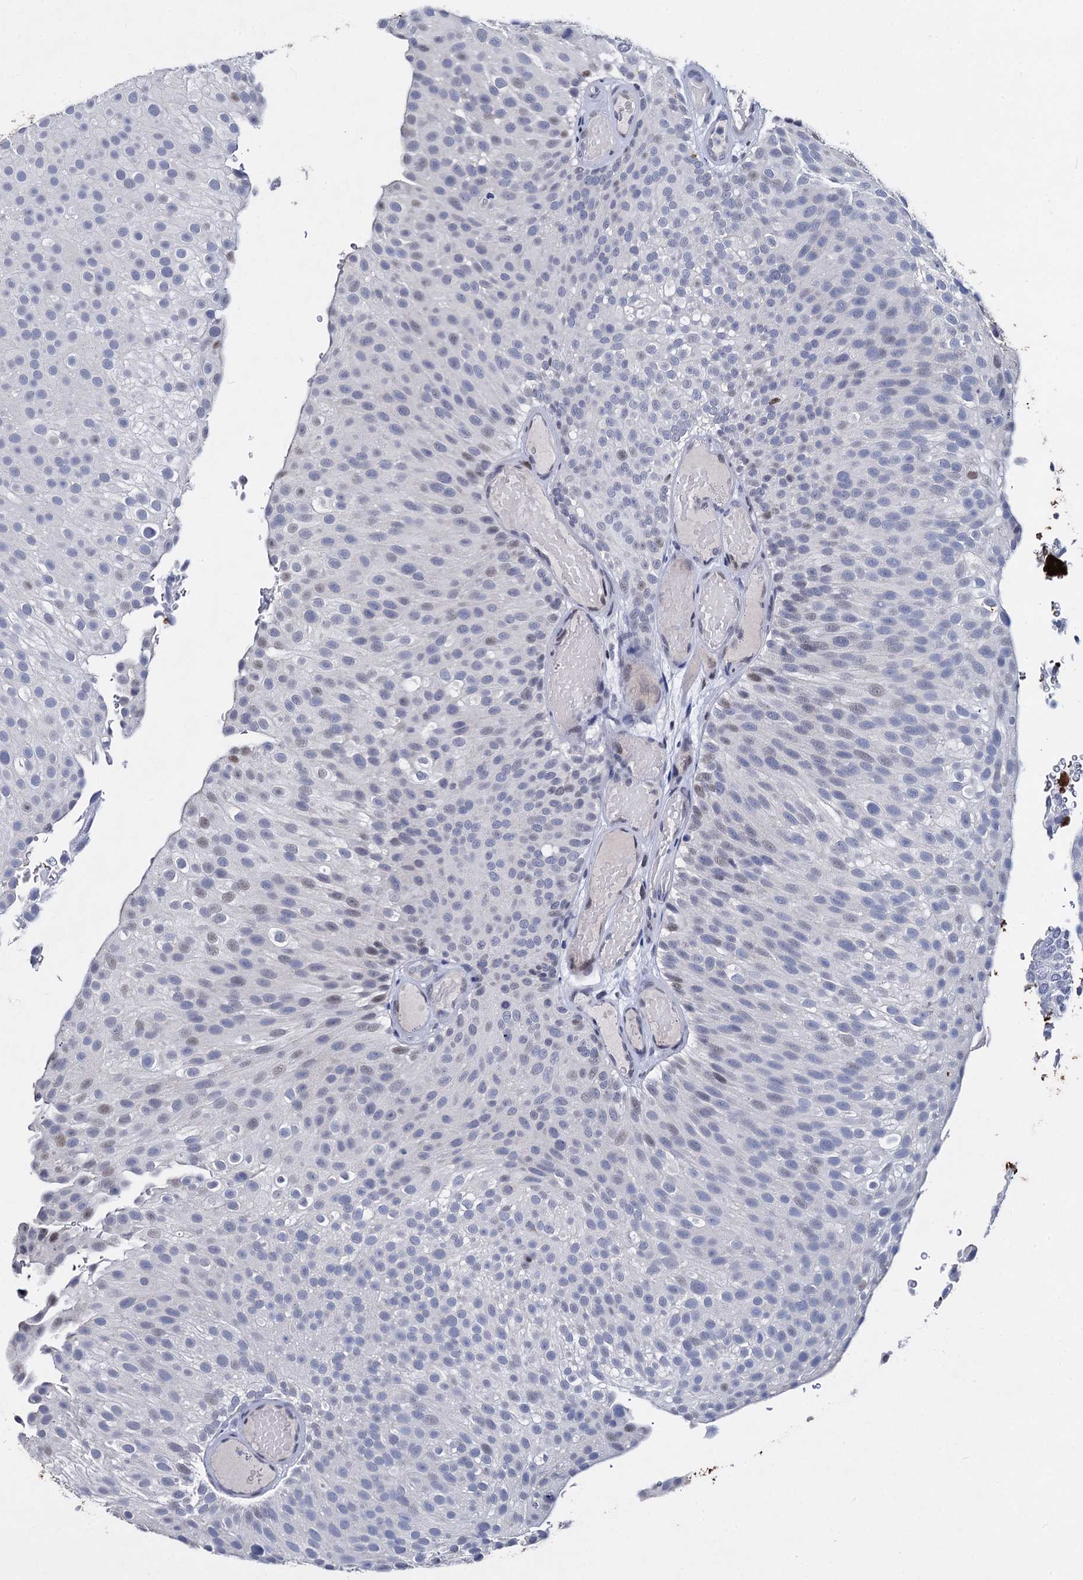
{"staining": {"intensity": "weak", "quantity": "<25%", "location": "nuclear"}, "tissue": "urothelial cancer", "cell_type": "Tumor cells", "image_type": "cancer", "snomed": [{"axis": "morphology", "description": "Urothelial carcinoma, Low grade"}, {"axis": "topography", "description": "Urinary bladder"}], "caption": "Immunohistochemistry (IHC) image of urothelial cancer stained for a protein (brown), which shows no expression in tumor cells.", "gene": "MAGEA4", "patient": {"sex": "male", "age": 78}}